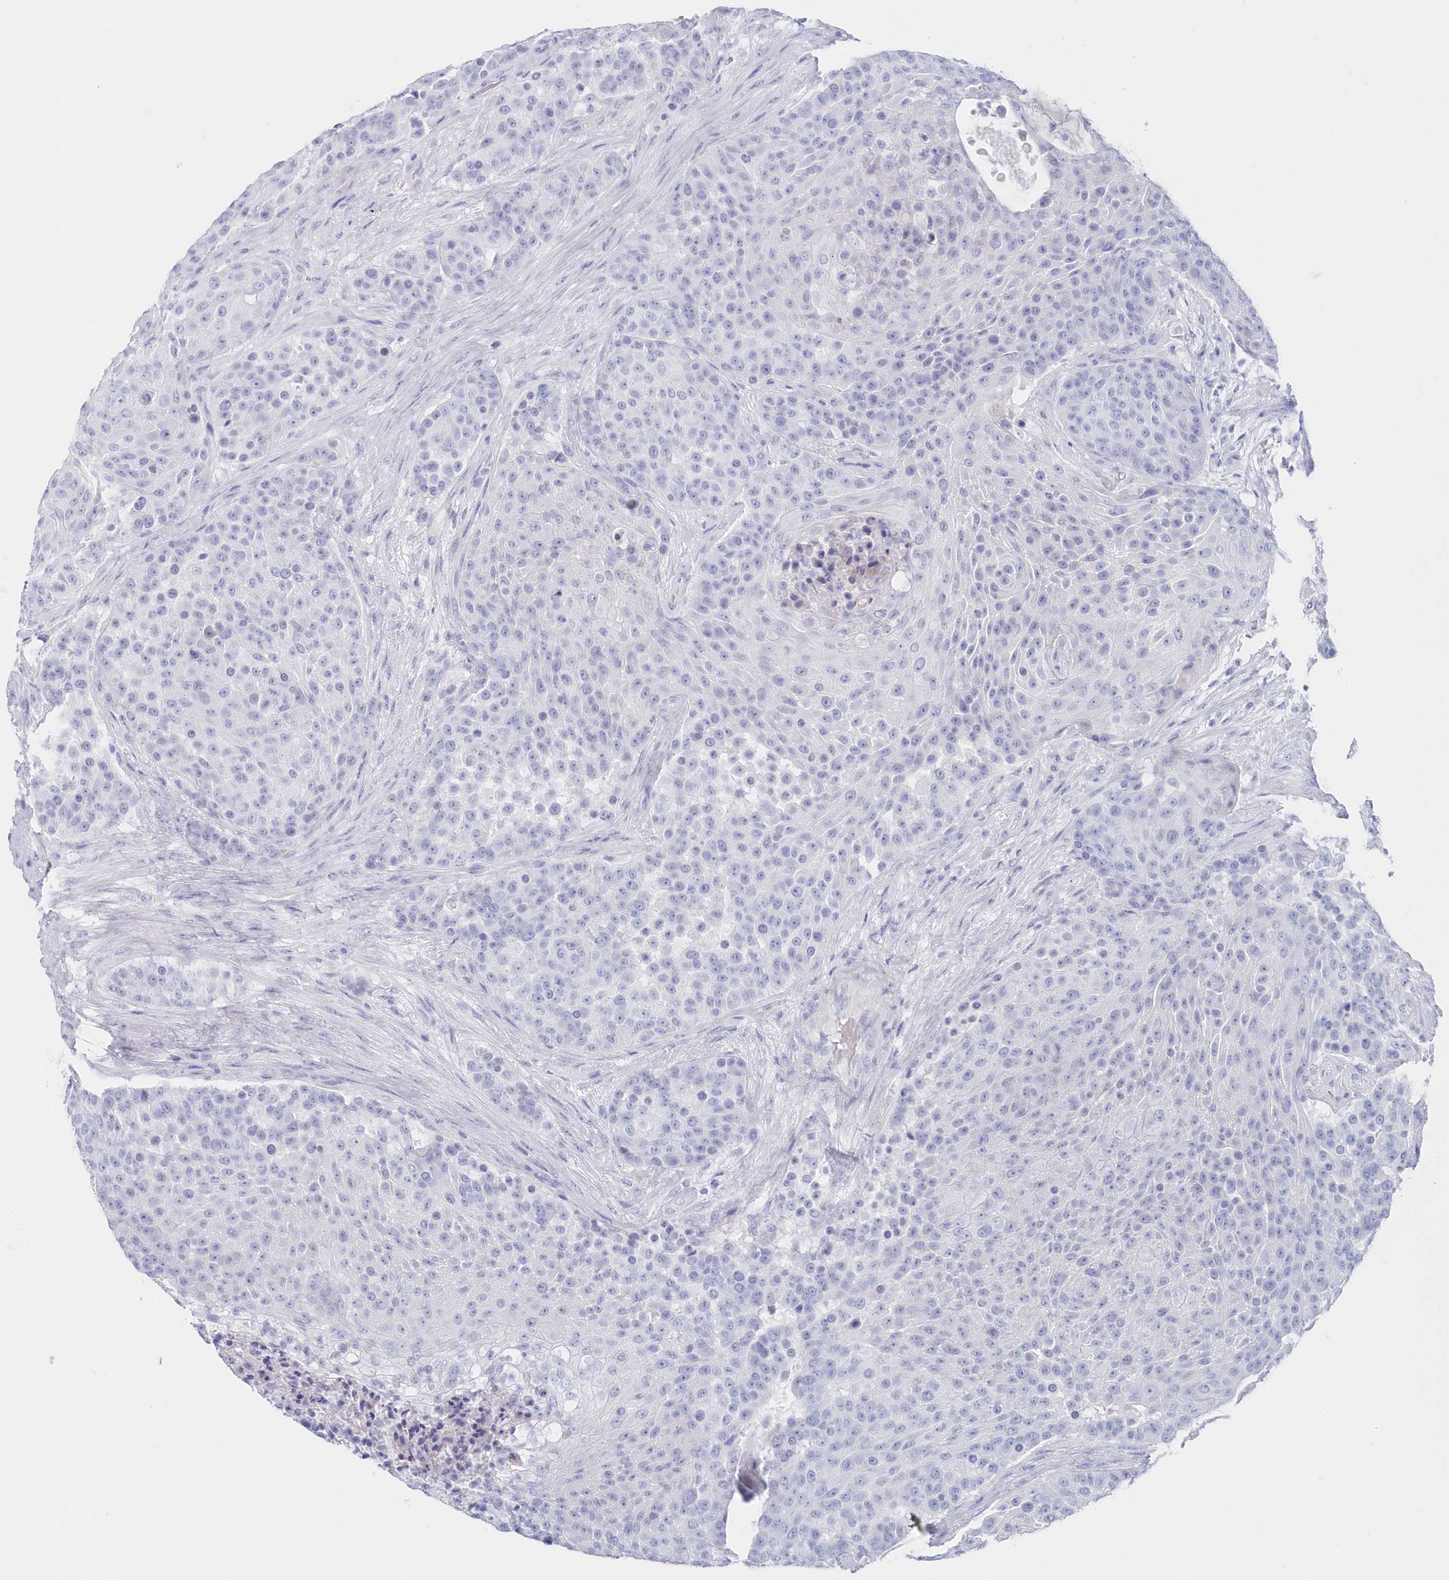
{"staining": {"intensity": "negative", "quantity": "none", "location": "none"}, "tissue": "urothelial cancer", "cell_type": "Tumor cells", "image_type": "cancer", "snomed": [{"axis": "morphology", "description": "Urothelial carcinoma, High grade"}, {"axis": "topography", "description": "Urinary bladder"}], "caption": "High-grade urothelial carcinoma was stained to show a protein in brown. There is no significant positivity in tumor cells.", "gene": "CSNK1G2", "patient": {"sex": "female", "age": 63}}